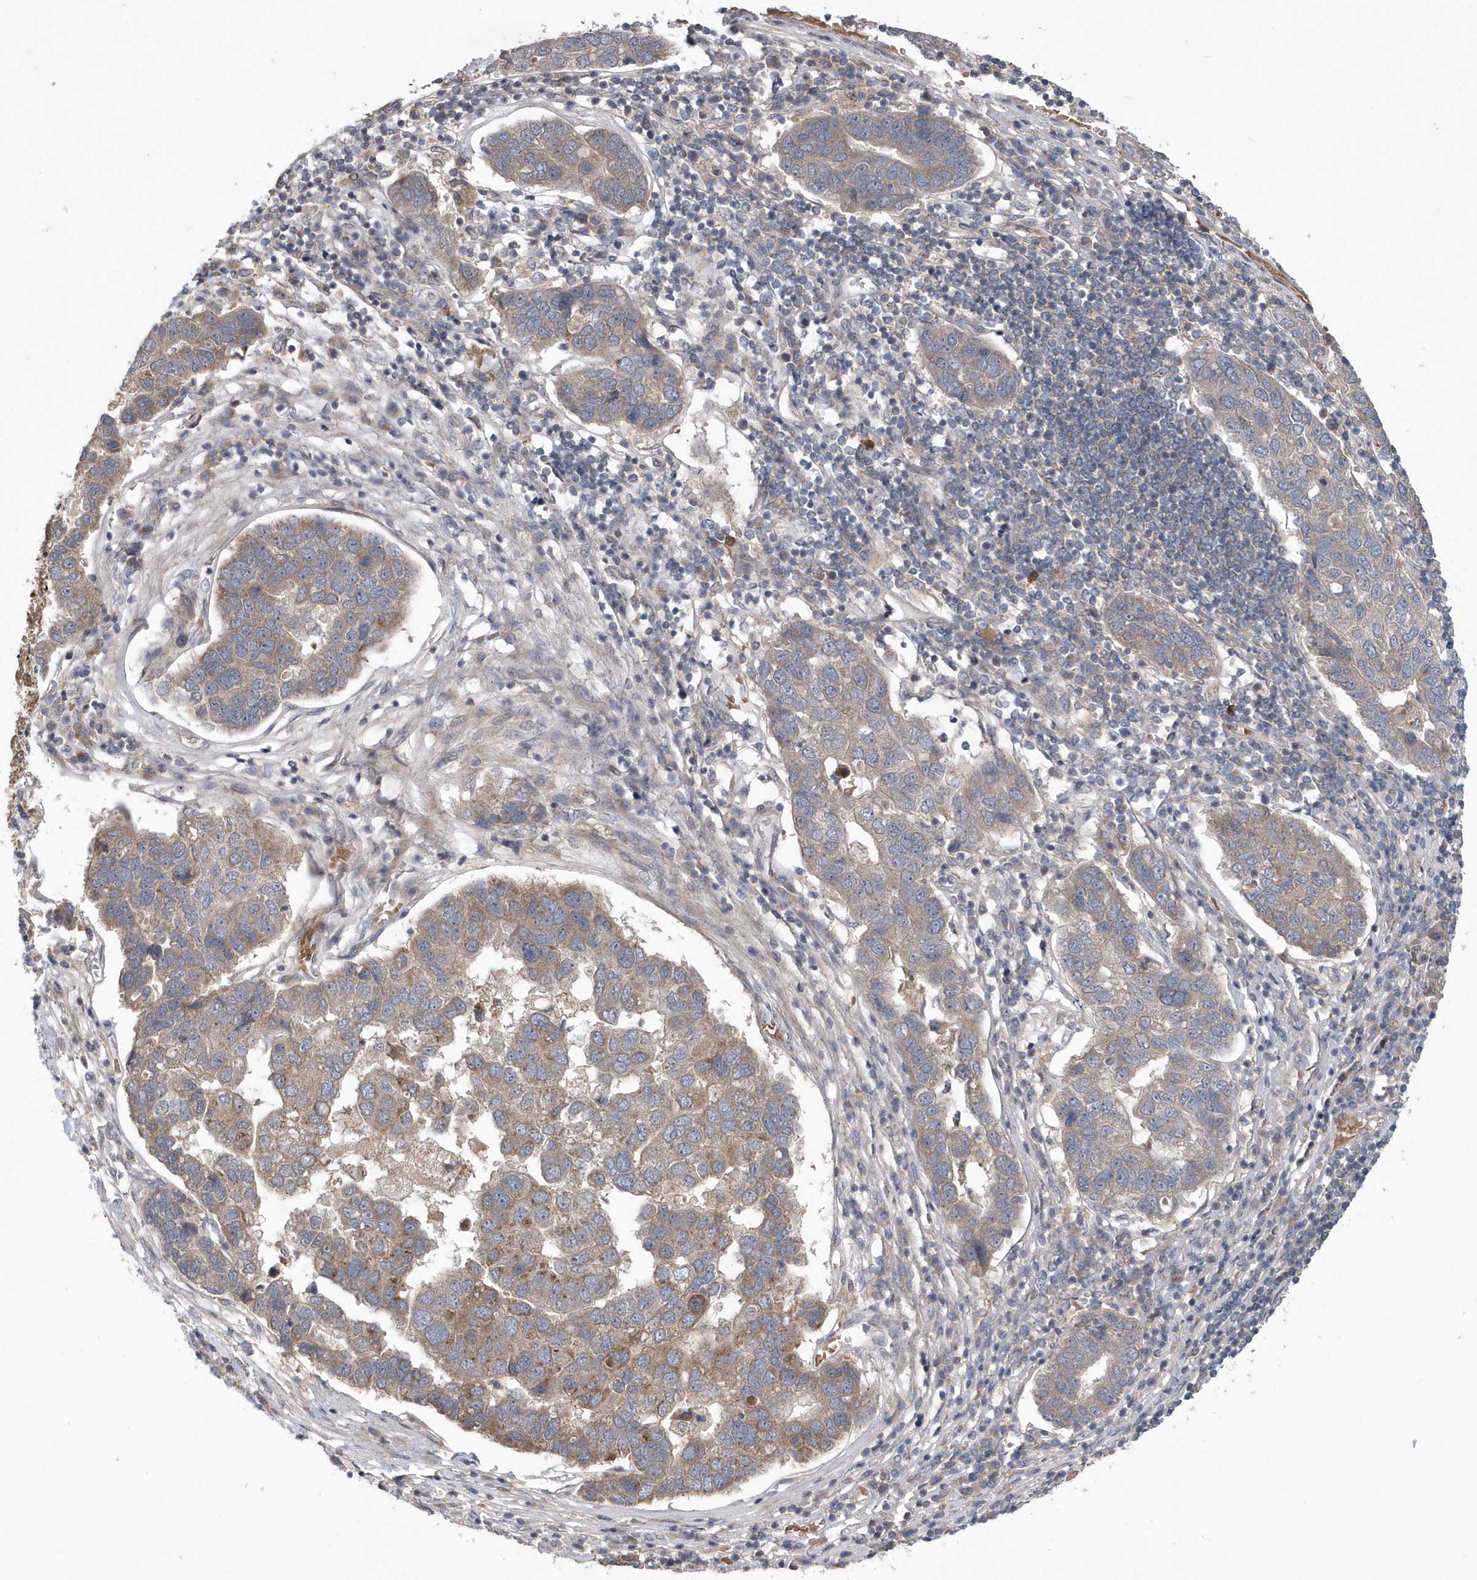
{"staining": {"intensity": "weak", "quantity": ">75%", "location": "cytoplasmic/membranous"}, "tissue": "pancreatic cancer", "cell_type": "Tumor cells", "image_type": "cancer", "snomed": [{"axis": "morphology", "description": "Adenocarcinoma, NOS"}, {"axis": "topography", "description": "Pancreas"}], "caption": "Adenocarcinoma (pancreatic) stained with DAB (3,3'-diaminobenzidine) immunohistochemistry (IHC) demonstrates low levels of weak cytoplasmic/membranous positivity in about >75% of tumor cells.", "gene": "HMGCS1", "patient": {"sex": "female", "age": 61}}